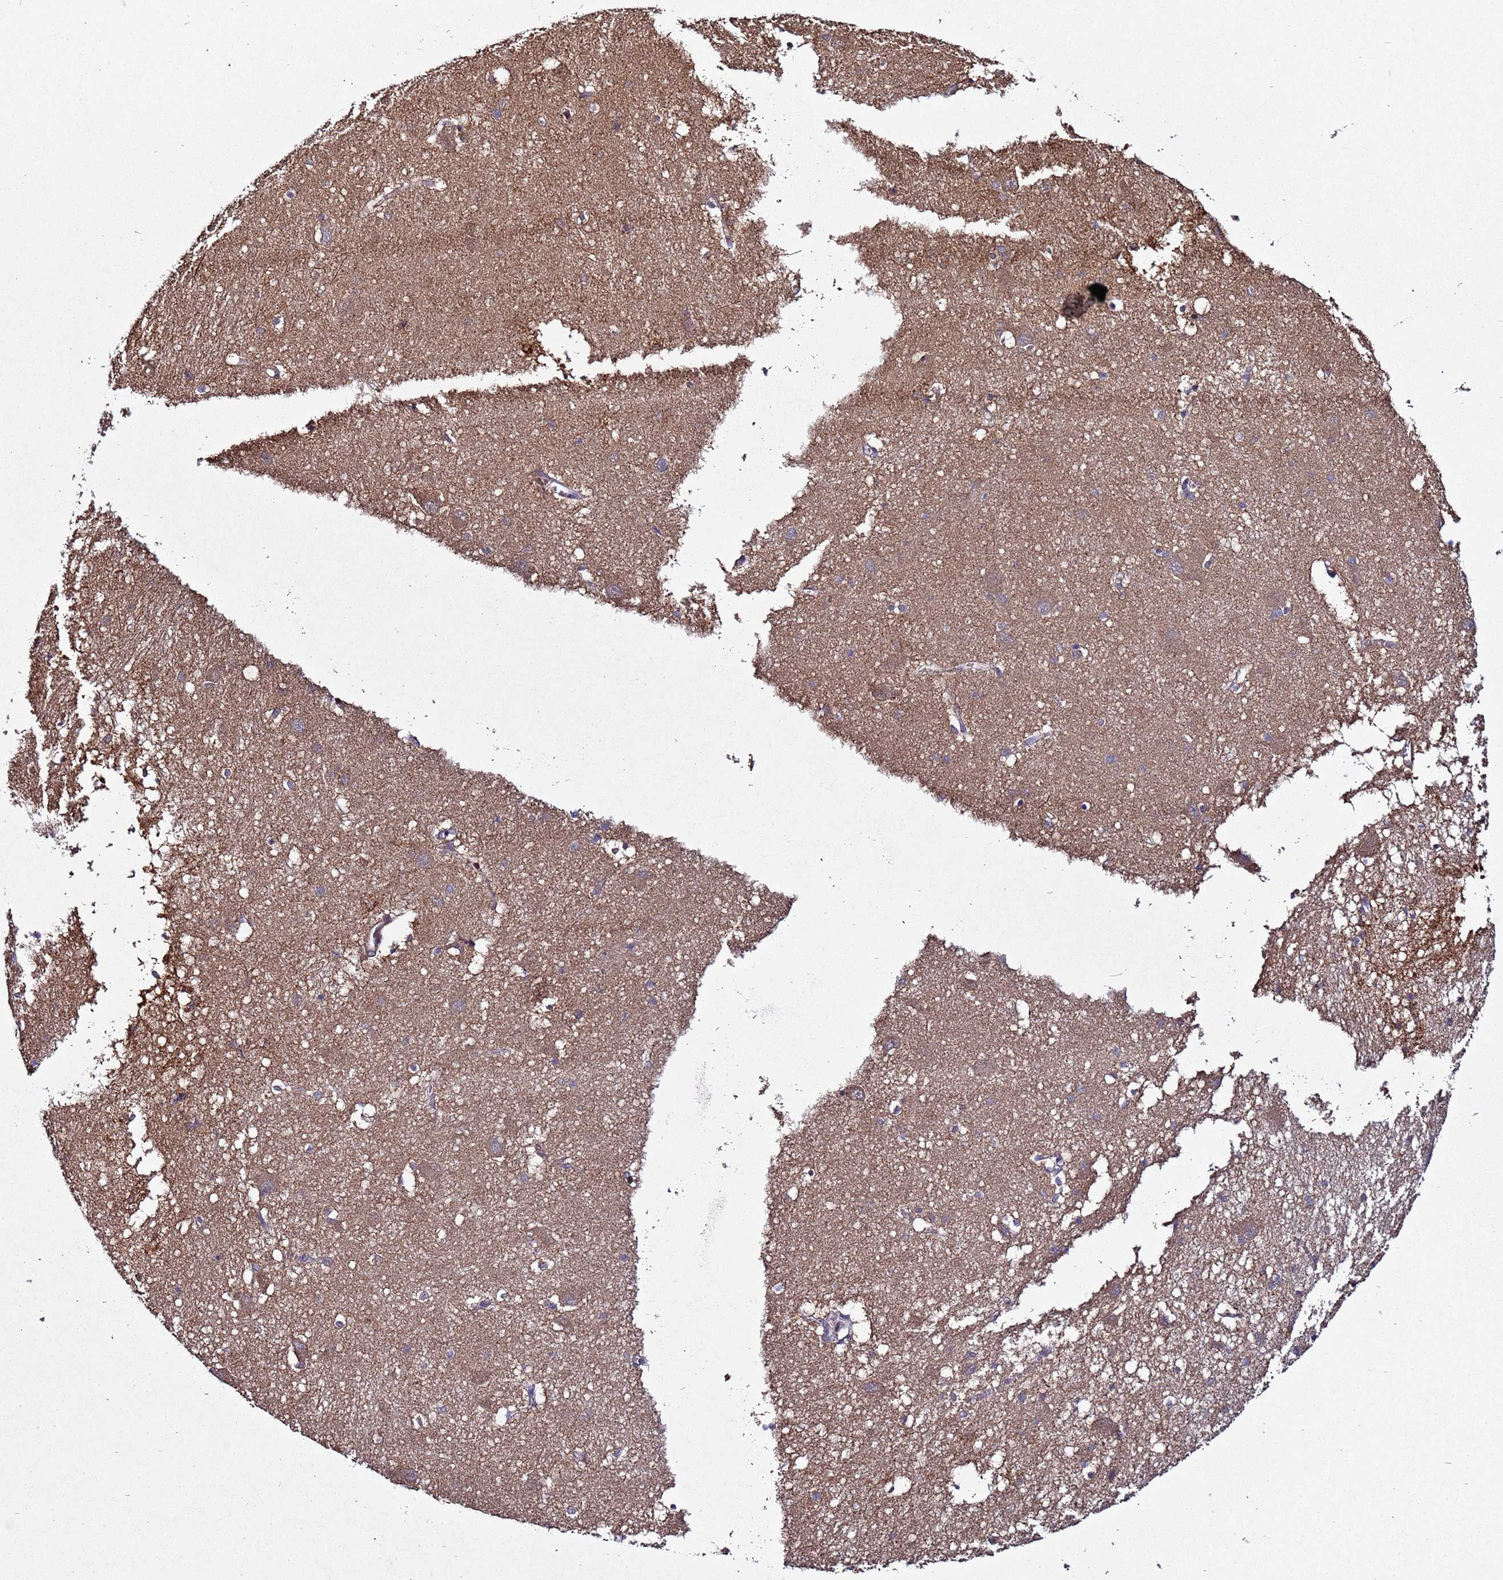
{"staining": {"intensity": "weak", "quantity": "25%-75%", "location": "cytoplasmic/membranous"}, "tissue": "caudate", "cell_type": "Glial cells", "image_type": "normal", "snomed": [{"axis": "morphology", "description": "Normal tissue, NOS"}, {"axis": "topography", "description": "Lateral ventricle wall"}], "caption": "About 25%-75% of glial cells in normal human caudate reveal weak cytoplasmic/membranous protein expression as visualized by brown immunohistochemical staining.", "gene": "PLXDC2", "patient": {"sex": "male", "age": 37}}